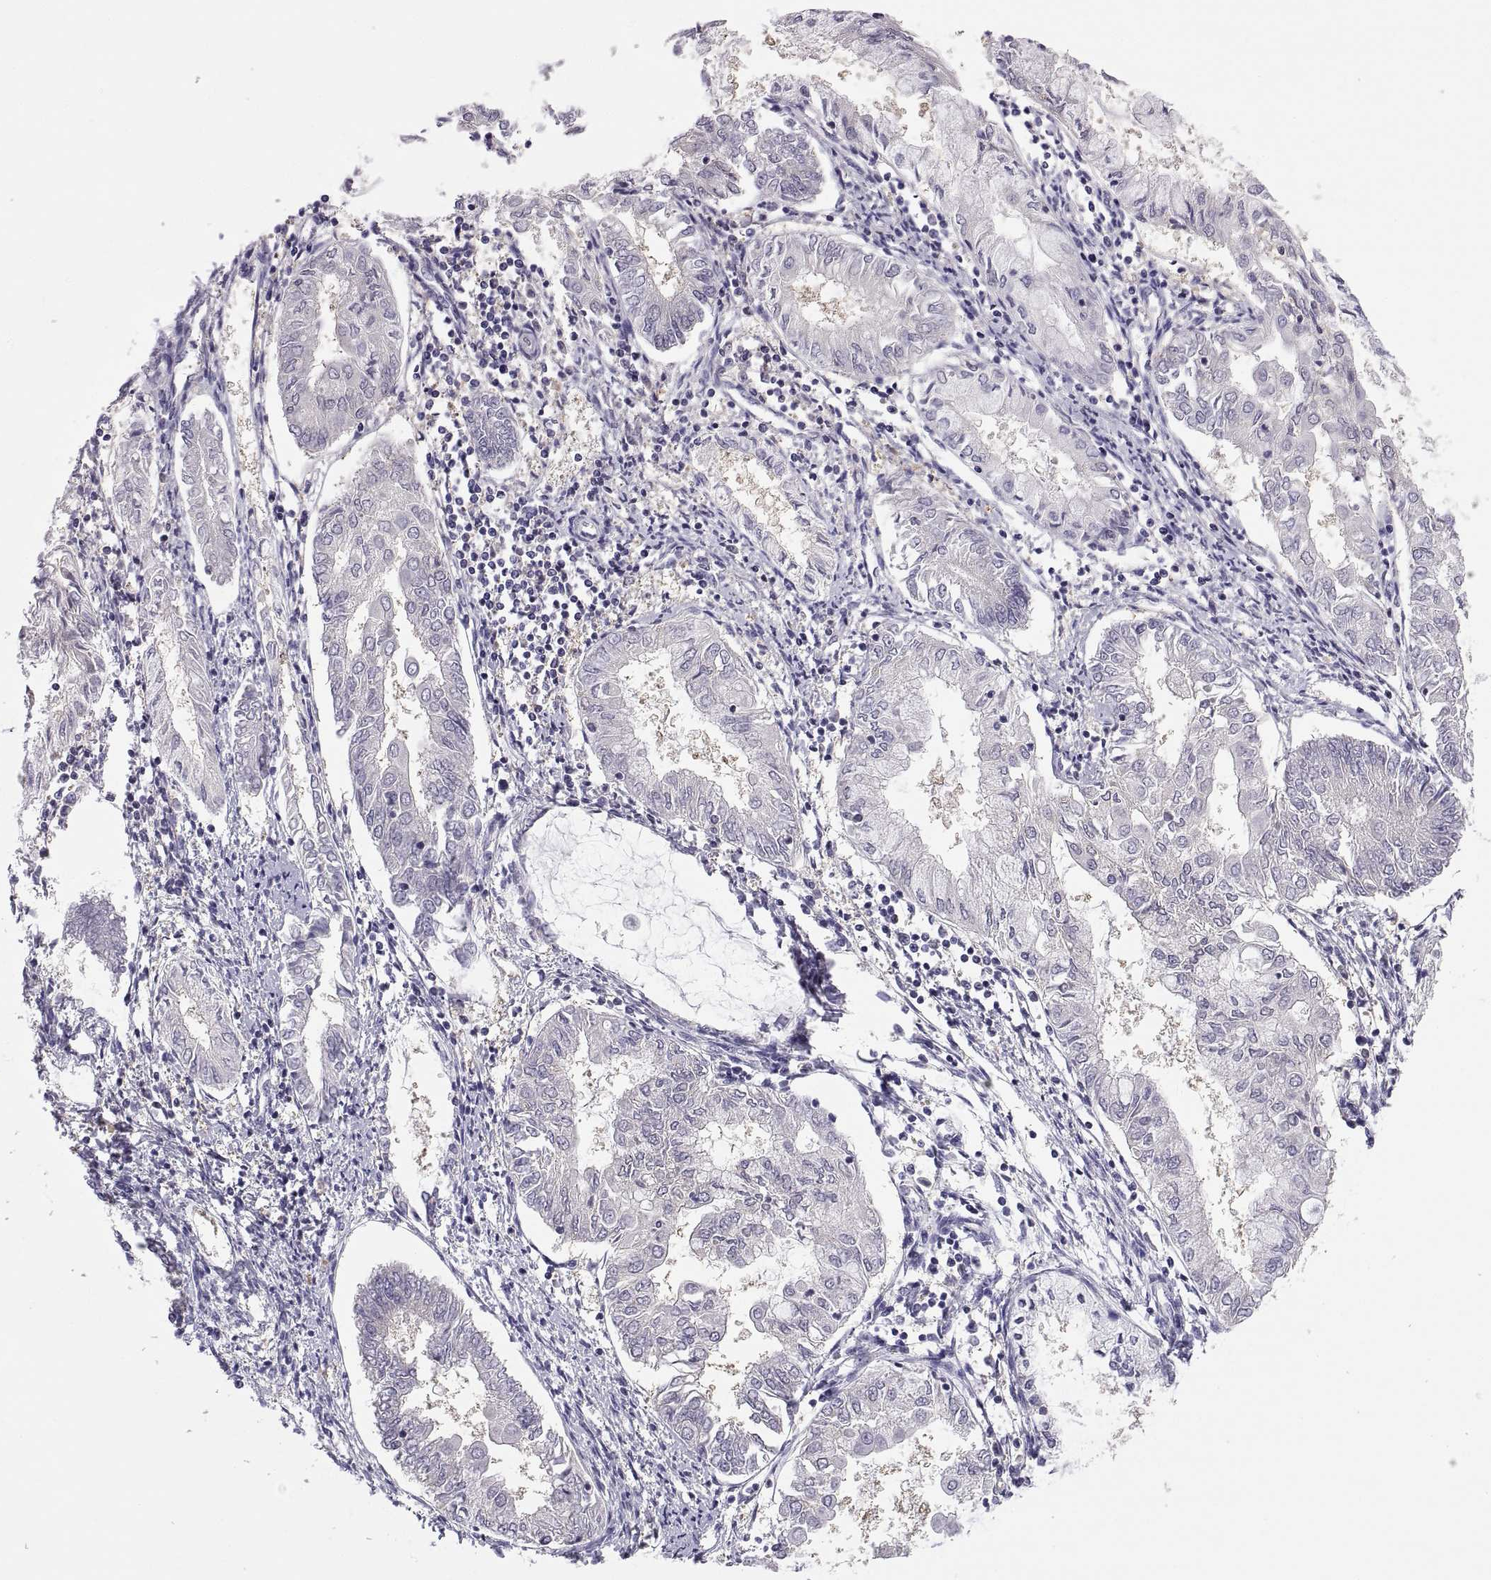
{"staining": {"intensity": "negative", "quantity": "none", "location": "none"}, "tissue": "endometrial cancer", "cell_type": "Tumor cells", "image_type": "cancer", "snomed": [{"axis": "morphology", "description": "Adenocarcinoma, NOS"}, {"axis": "topography", "description": "Endometrium"}], "caption": "Tumor cells are negative for brown protein staining in endometrial cancer.", "gene": "FGF9", "patient": {"sex": "female", "age": 68}}